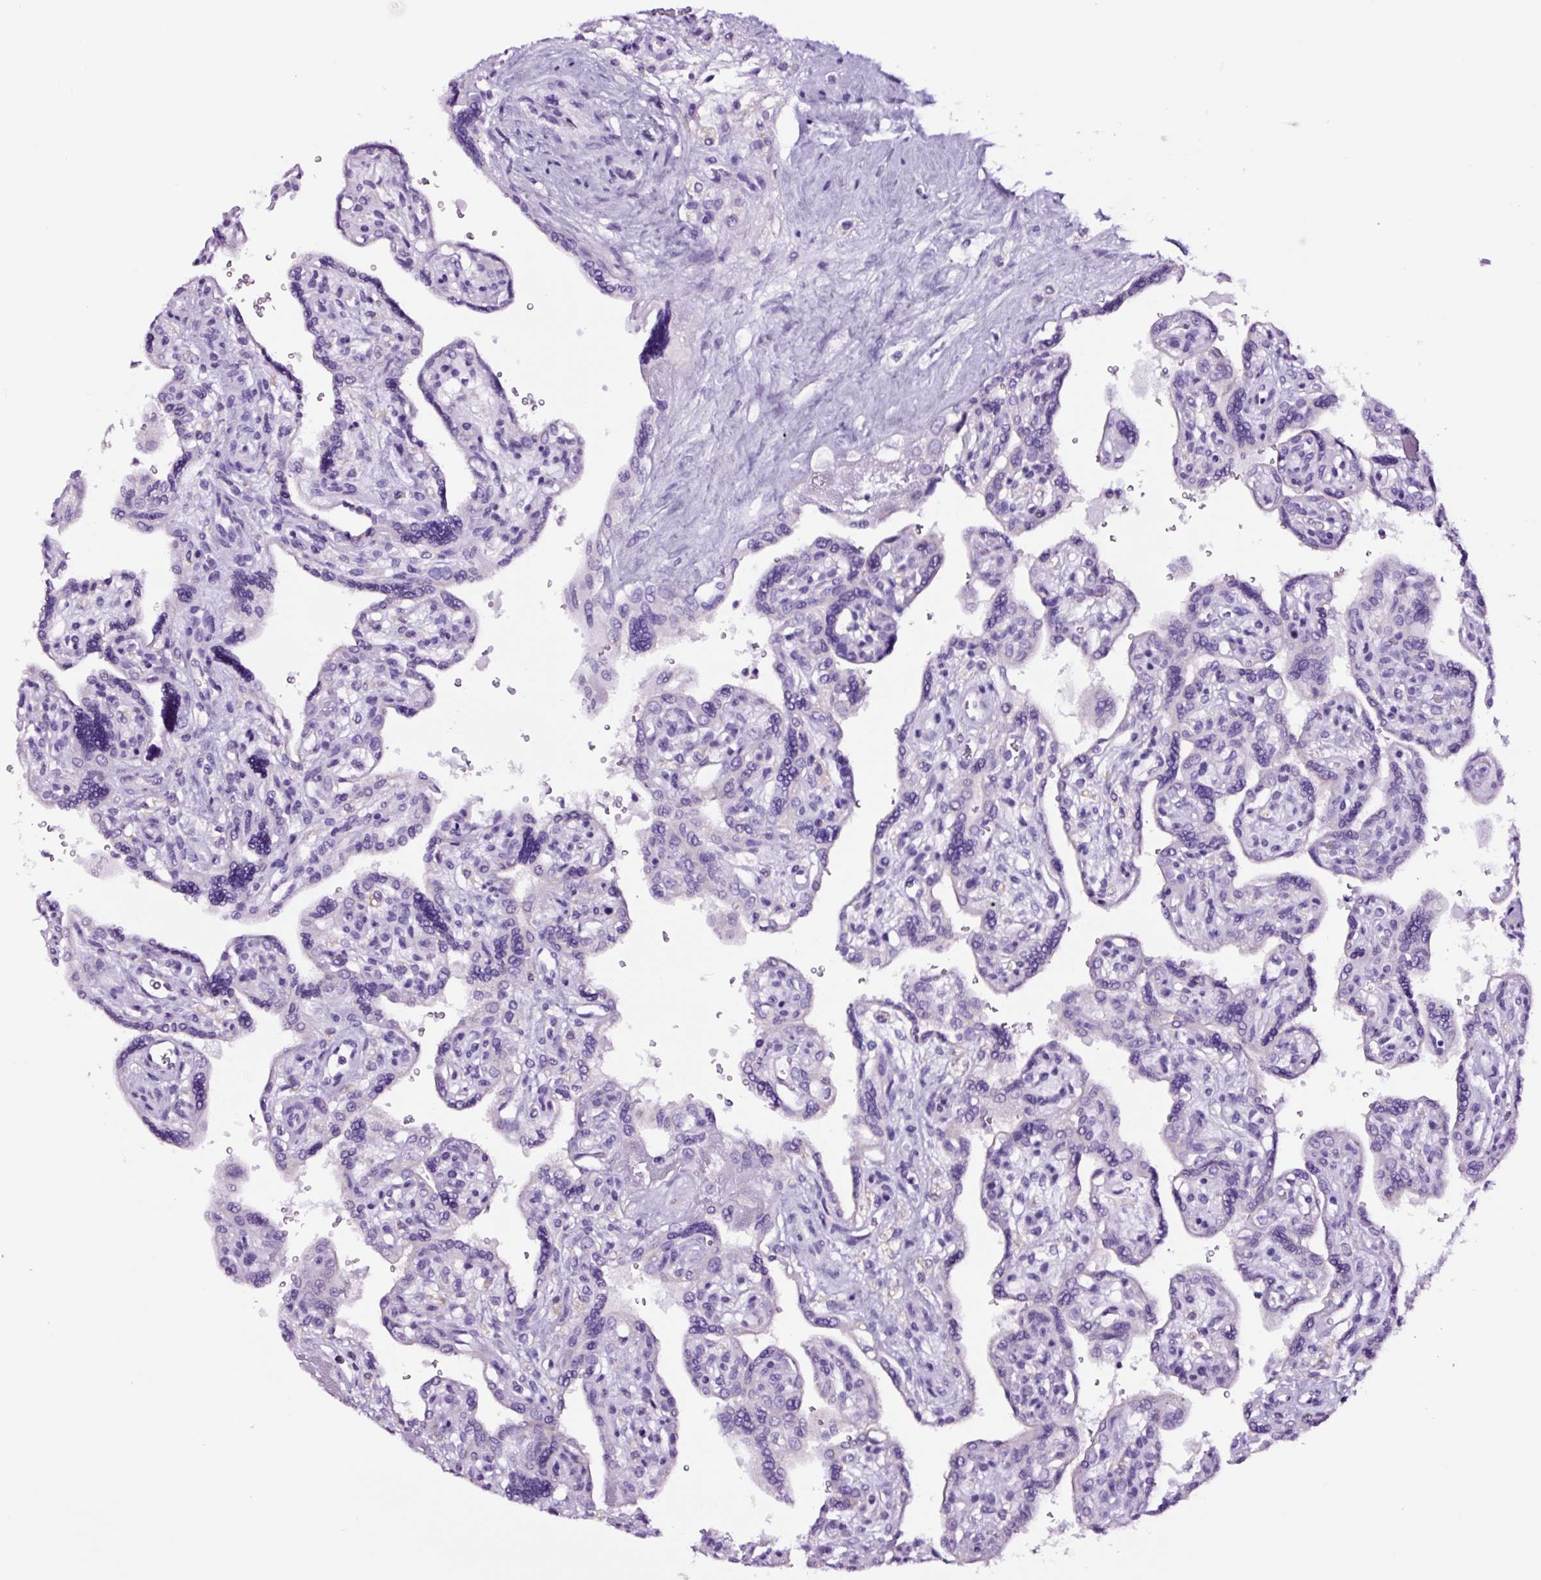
{"staining": {"intensity": "negative", "quantity": "none", "location": "none"}, "tissue": "placenta", "cell_type": "Trophoblastic cells", "image_type": "normal", "snomed": [{"axis": "morphology", "description": "Normal tissue, NOS"}, {"axis": "topography", "description": "Placenta"}], "caption": "Image shows no significant protein positivity in trophoblastic cells of benign placenta. (DAB IHC with hematoxylin counter stain).", "gene": "FBXL7", "patient": {"sex": "female", "age": 39}}